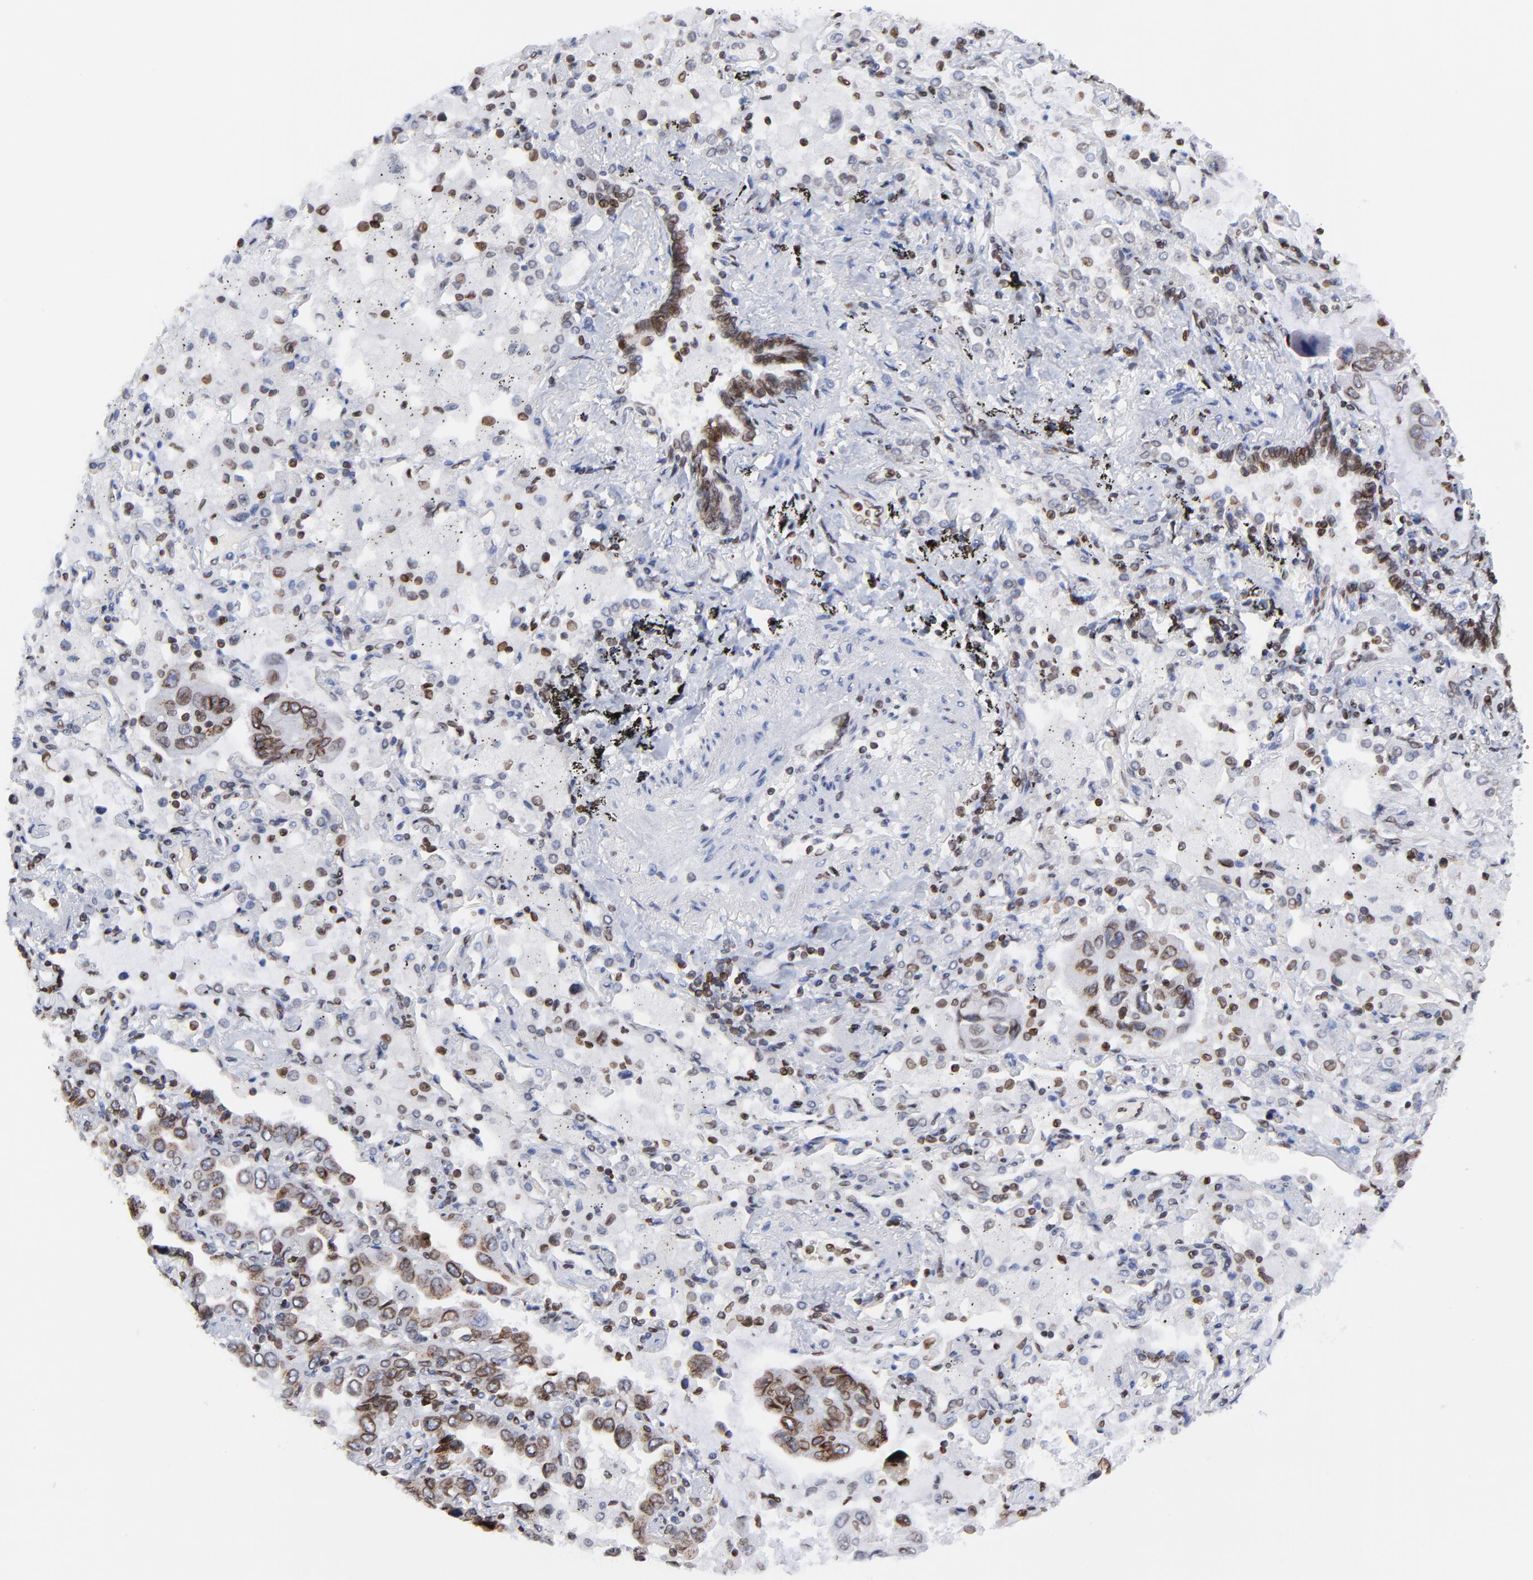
{"staining": {"intensity": "strong", "quantity": ">75%", "location": "cytoplasmic/membranous,nuclear"}, "tissue": "lung cancer", "cell_type": "Tumor cells", "image_type": "cancer", "snomed": [{"axis": "morphology", "description": "Adenocarcinoma, NOS"}, {"axis": "topography", "description": "Lung"}], "caption": "This is a histology image of immunohistochemistry staining of lung cancer, which shows strong expression in the cytoplasmic/membranous and nuclear of tumor cells.", "gene": "THAP7", "patient": {"sex": "male", "age": 64}}